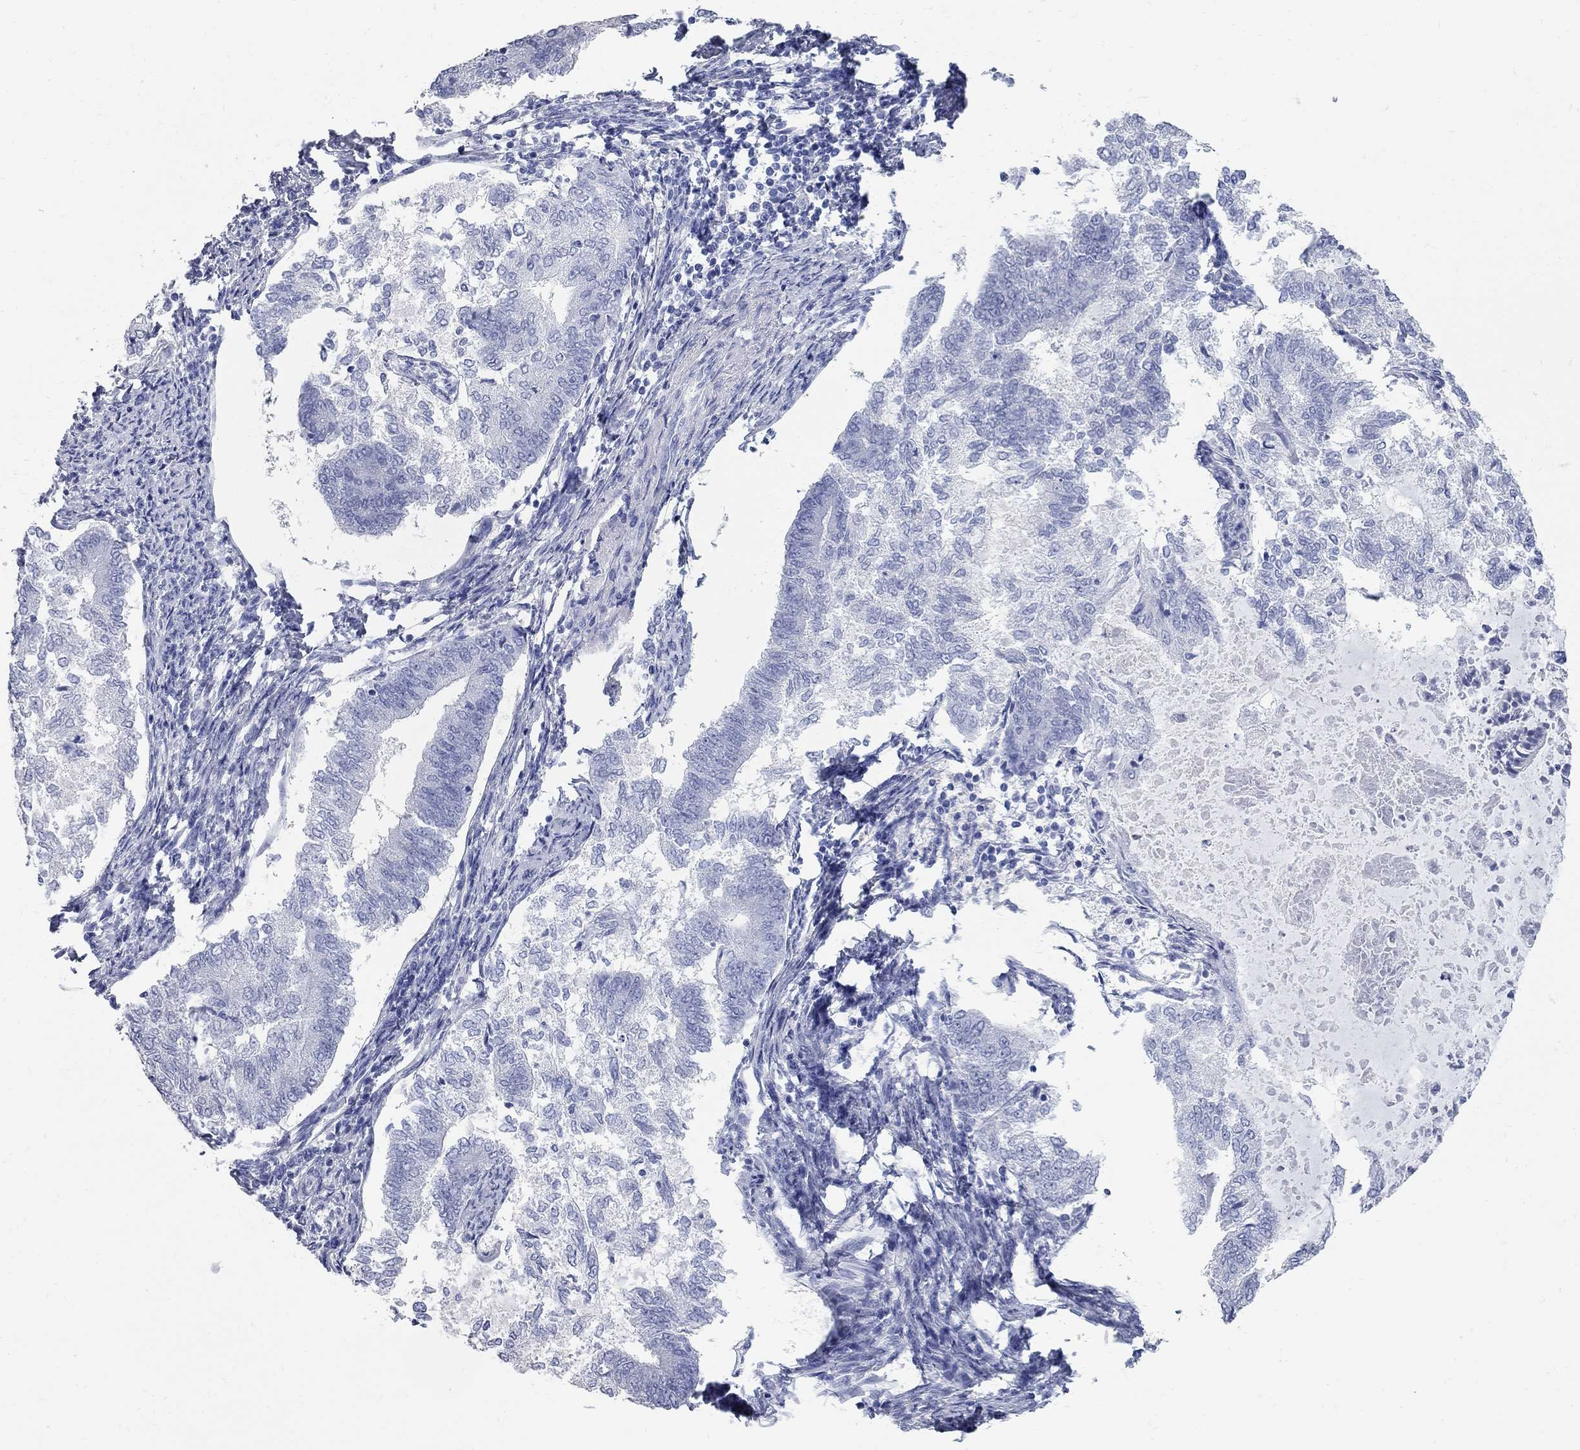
{"staining": {"intensity": "negative", "quantity": "none", "location": "none"}, "tissue": "endometrial cancer", "cell_type": "Tumor cells", "image_type": "cancer", "snomed": [{"axis": "morphology", "description": "Adenocarcinoma, NOS"}, {"axis": "topography", "description": "Endometrium"}], "caption": "There is no significant staining in tumor cells of endometrial cancer (adenocarcinoma).", "gene": "BPIFB1", "patient": {"sex": "female", "age": 65}}